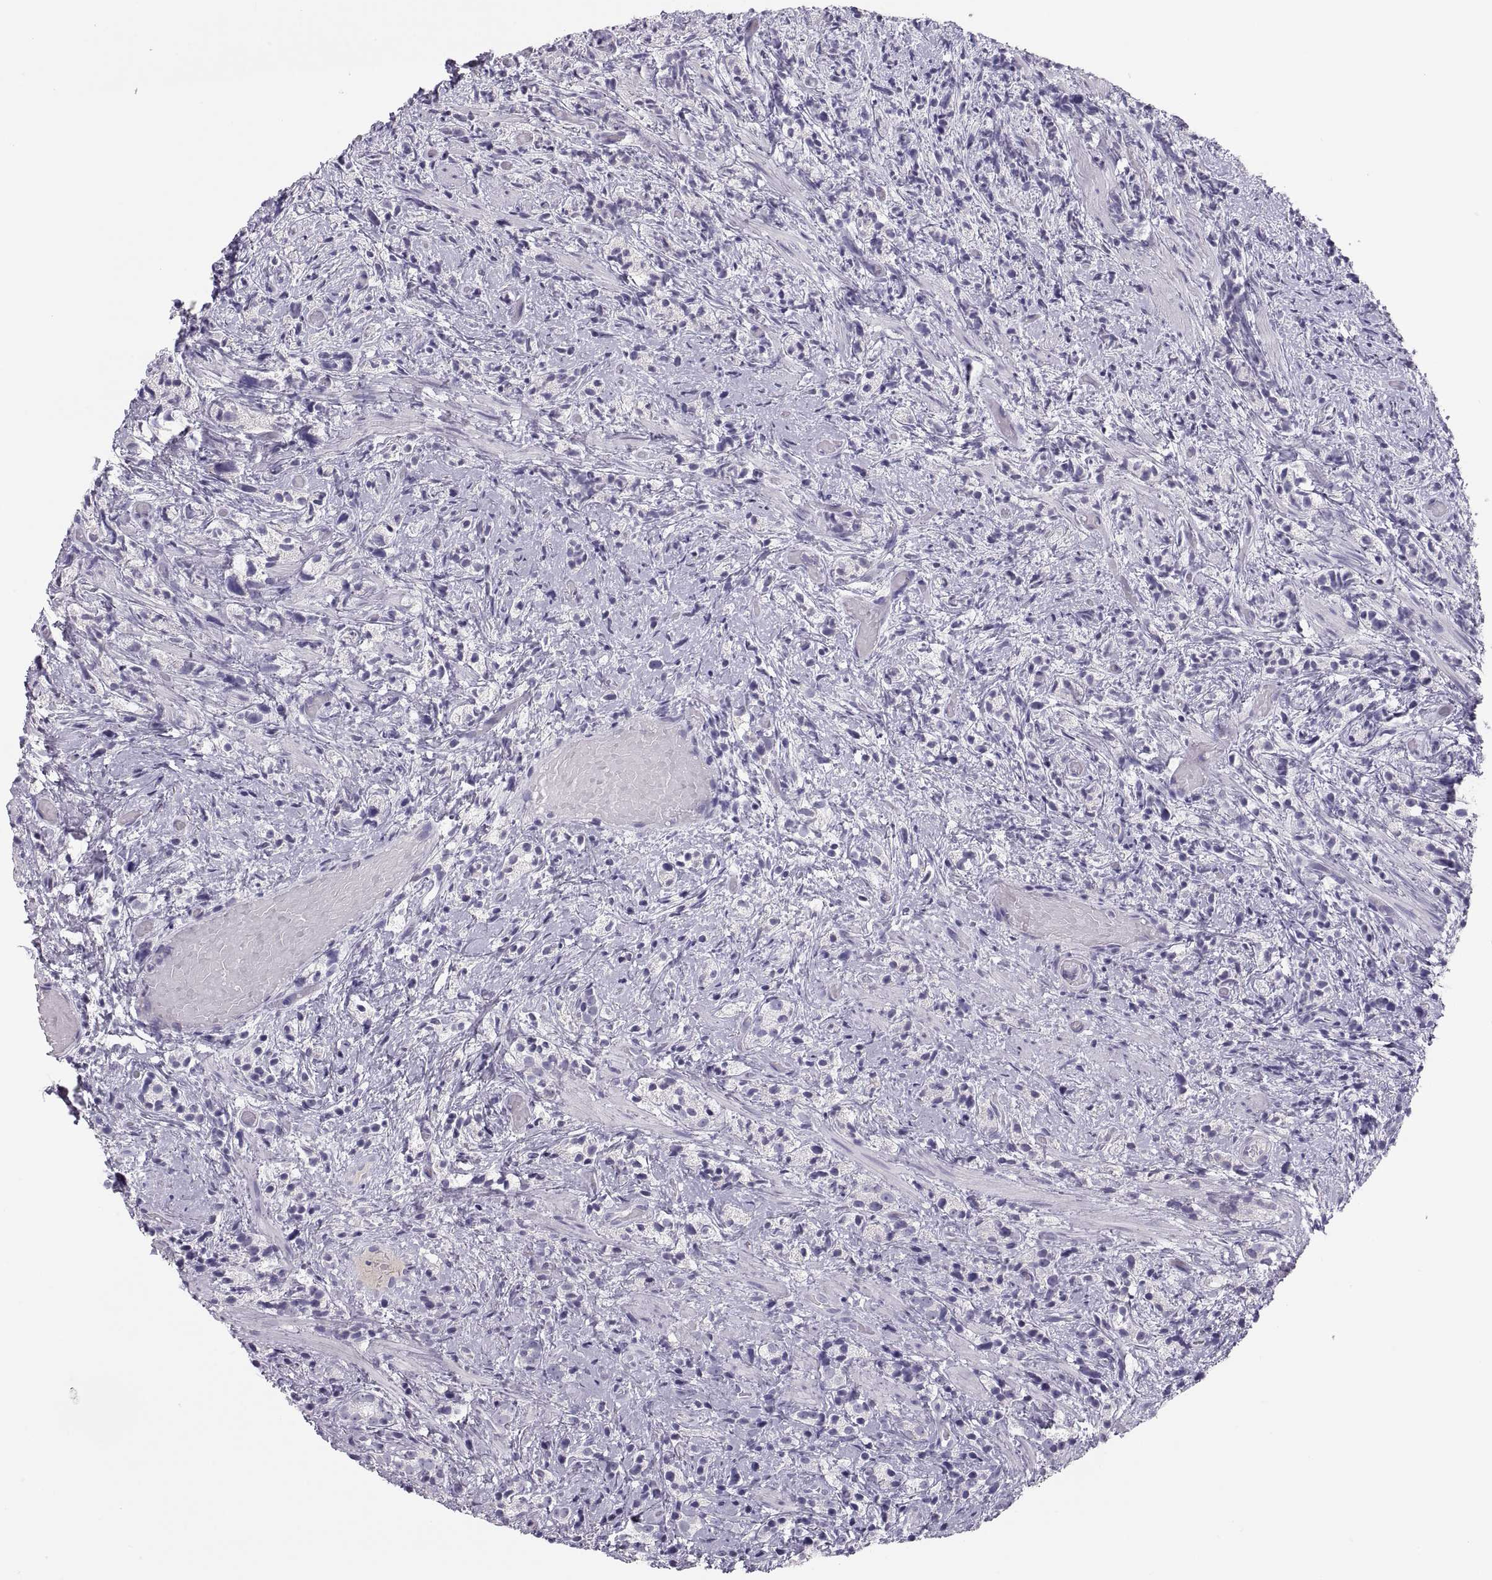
{"staining": {"intensity": "negative", "quantity": "none", "location": "none"}, "tissue": "prostate cancer", "cell_type": "Tumor cells", "image_type": "cancer", "snomed": [{"axis": "morphology", "description": "Adenocarcinoma, High grade"}, {"axis": "topography", "description": "Prostate"}], "caption": "Protein analysis of prostate cancer exhibits no significant expression in tumor cells.", "gene": "MAGEB2", "patient": {"sex": "male", "age": 53}}